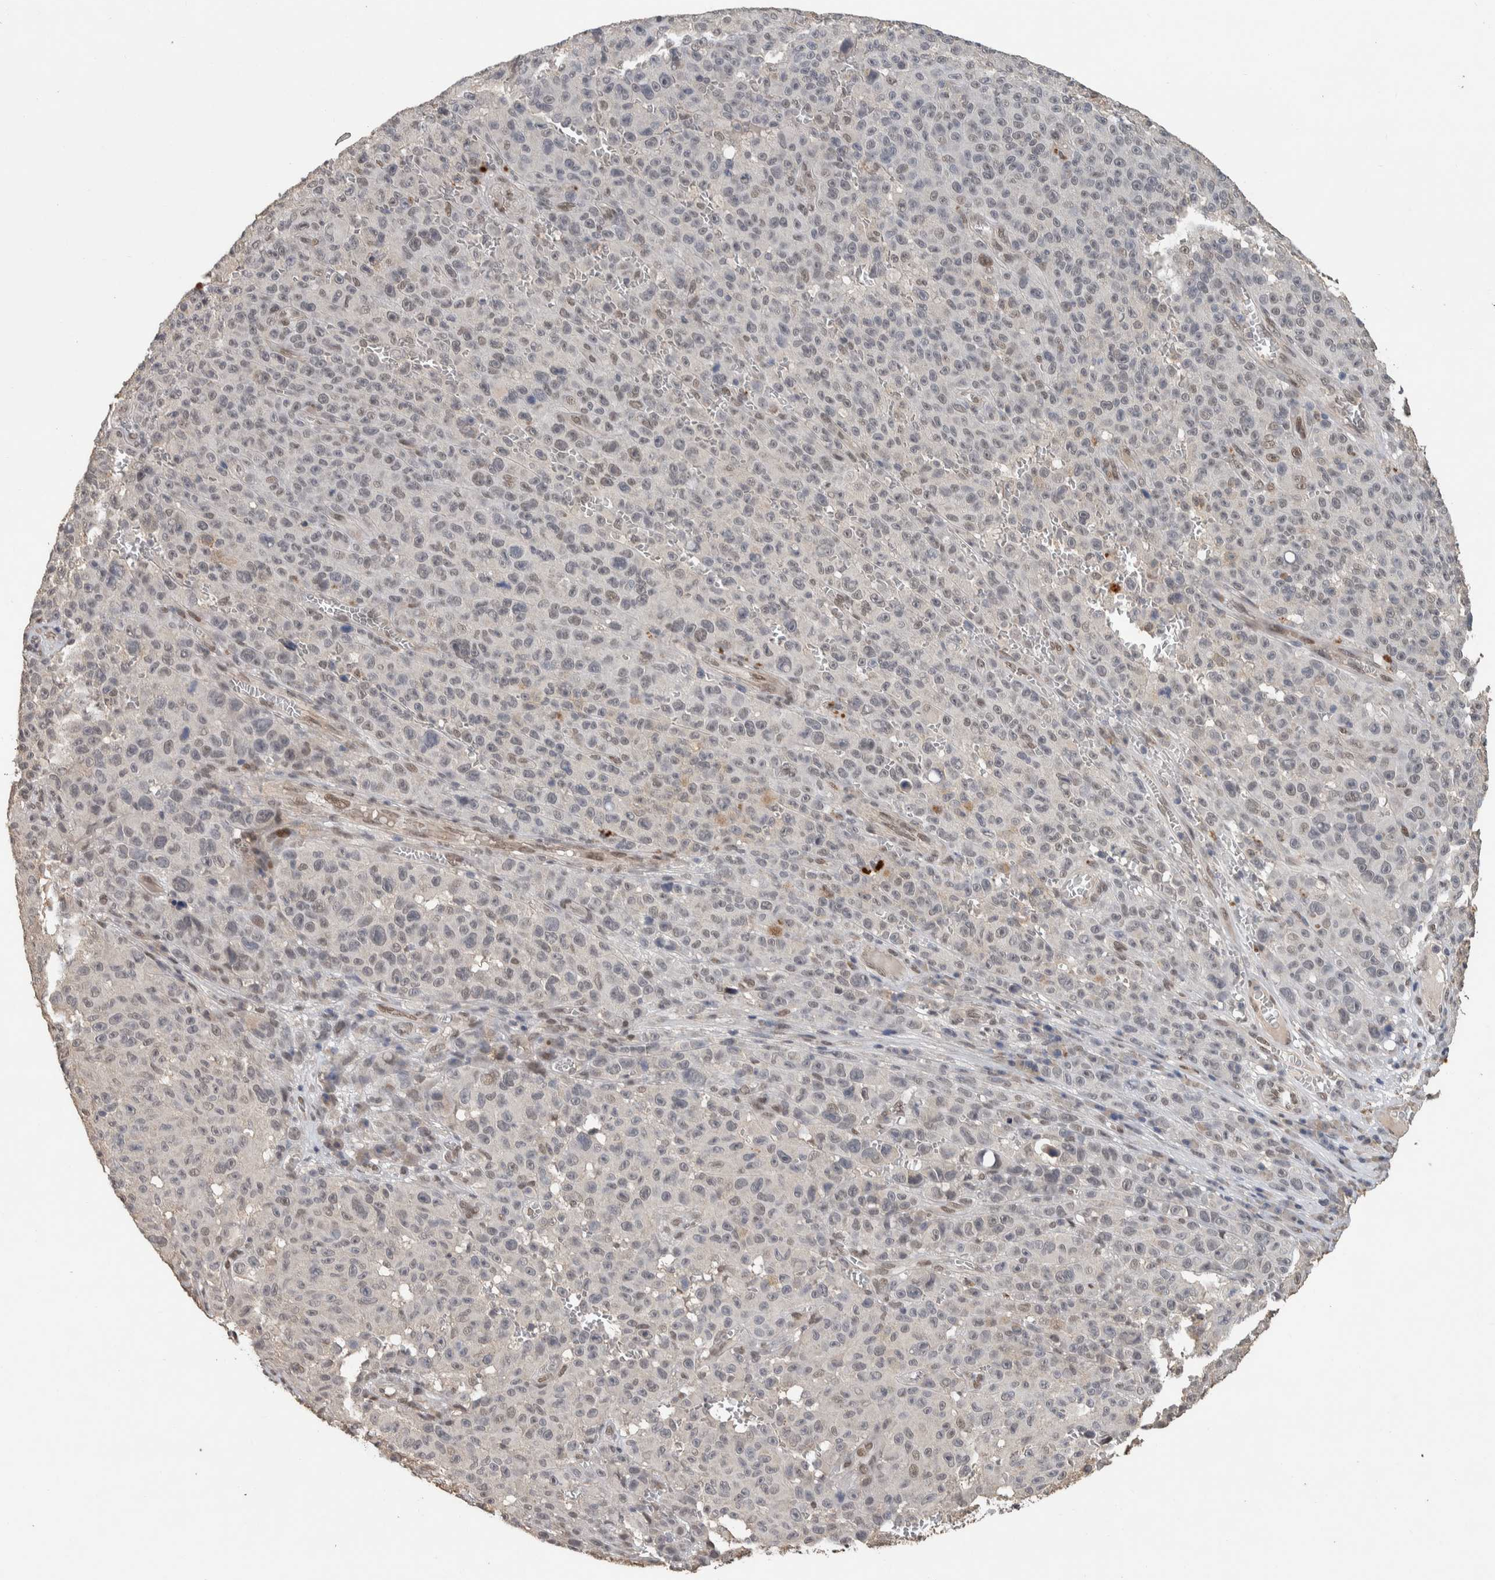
{"staining": {"intensity": "negative", "quantity": "none", "location": "none"}, "tissue": "melanoma", "cell_type": "Tumor cells", "image_type": "cancer", "snomed": [{"axis": "morphology", "description": "Malignant melanoma, NOS"}, {"axis": "topography", "description": "Skin"}], "caption": "Immunohistochemistry of human melanoma reveals no staining in tumor cells. (IHC, brightfield microscopy, high magnification).", "gene": "CYSRT1", "patient": {"sex": "female", "age": 82}}